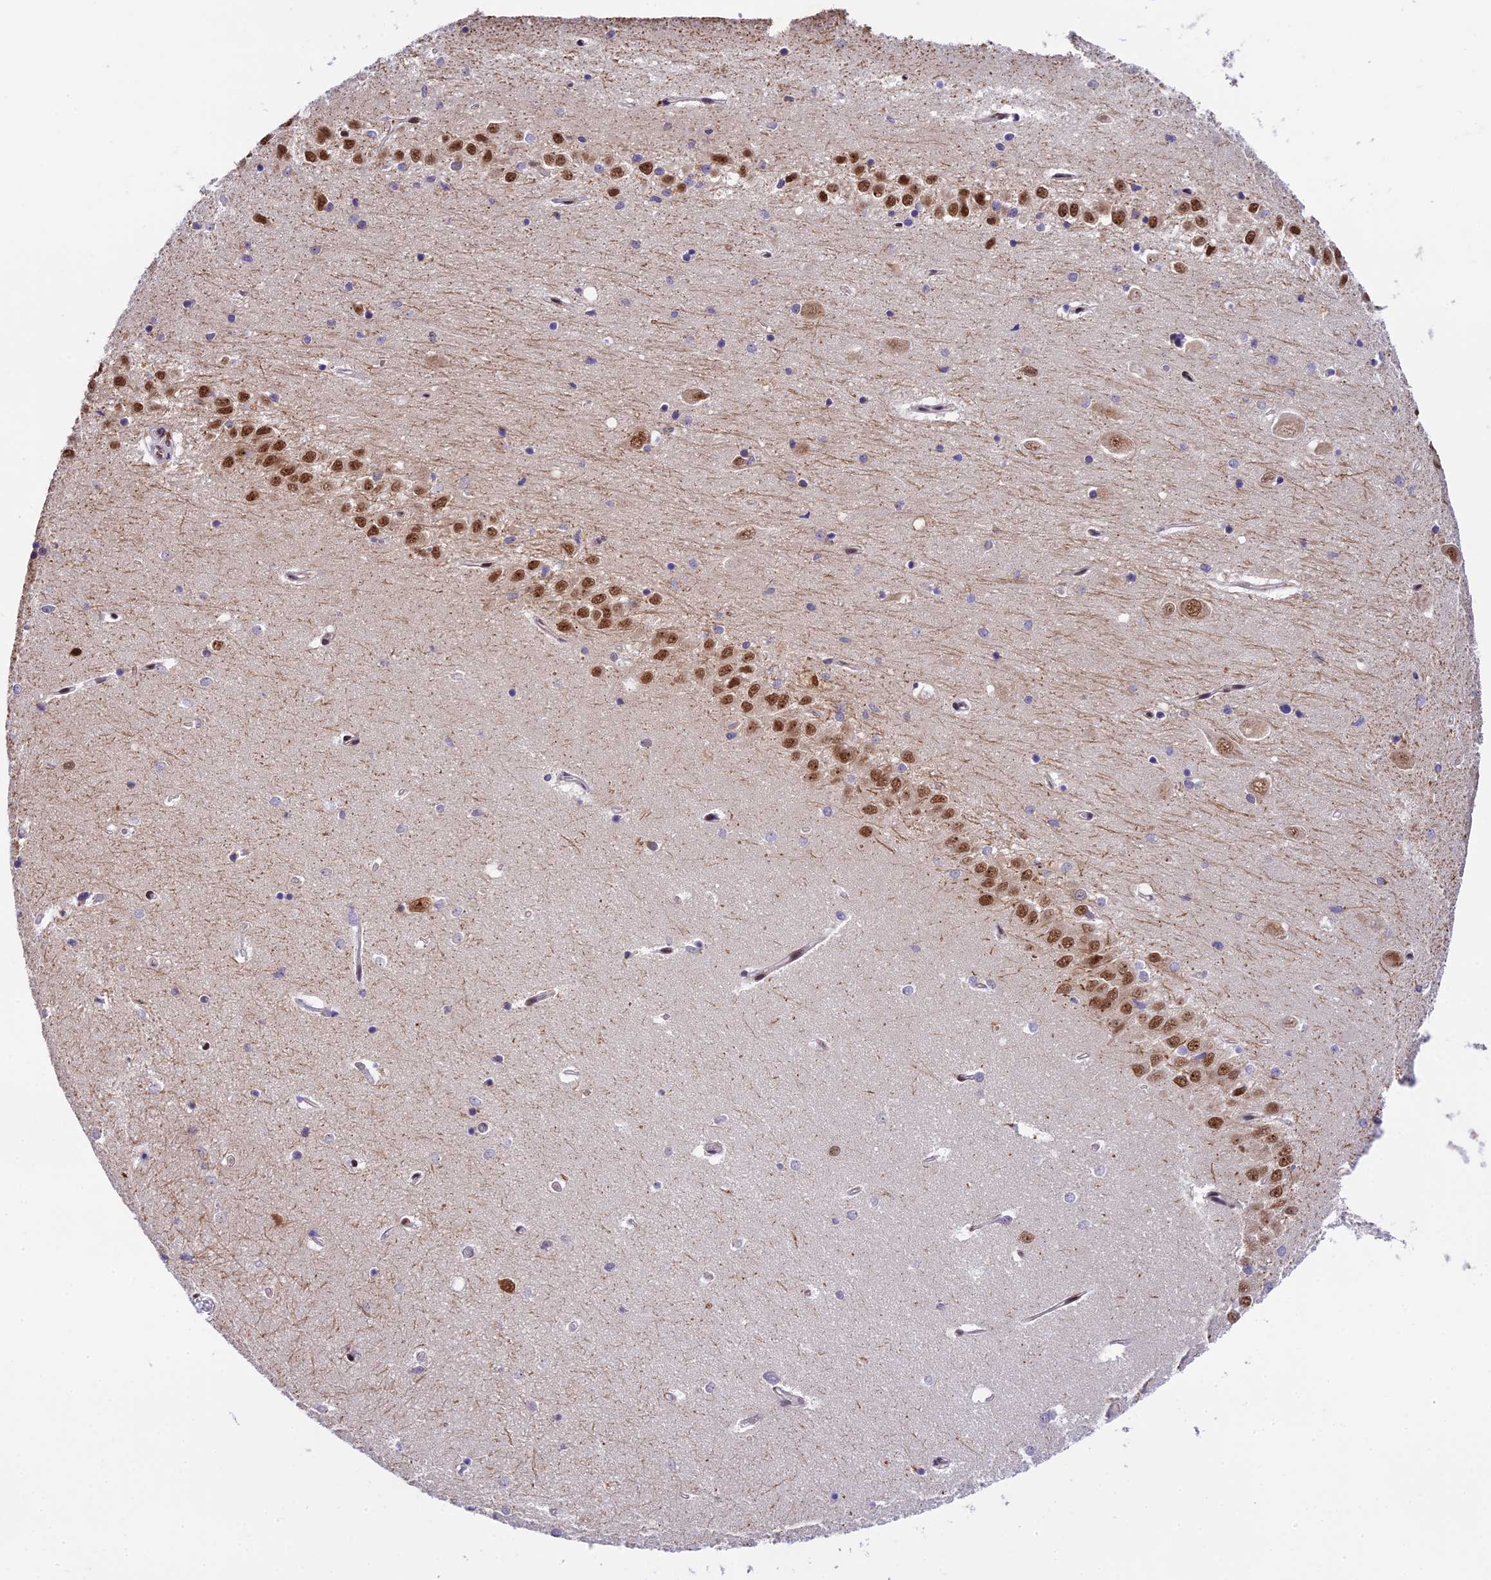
{"staining": {"intensity": "negative", "quantity": "none", "location": "none"}, "tissue": "hippocampus", "cell_type": "Glial cells", "image_type": "normal", "snomed": [{"axis": "morphology", "description": "Normal tissue, NOS"}, {"axis": "topography", "description": "Hippocampus"}], "caption": "The immunohistochemistry (IHC) micrograph has no significant positivity in glial cells of hippocampus.", "gene": "RAMACL", "patient": {"sex": "female", "age": 64}}